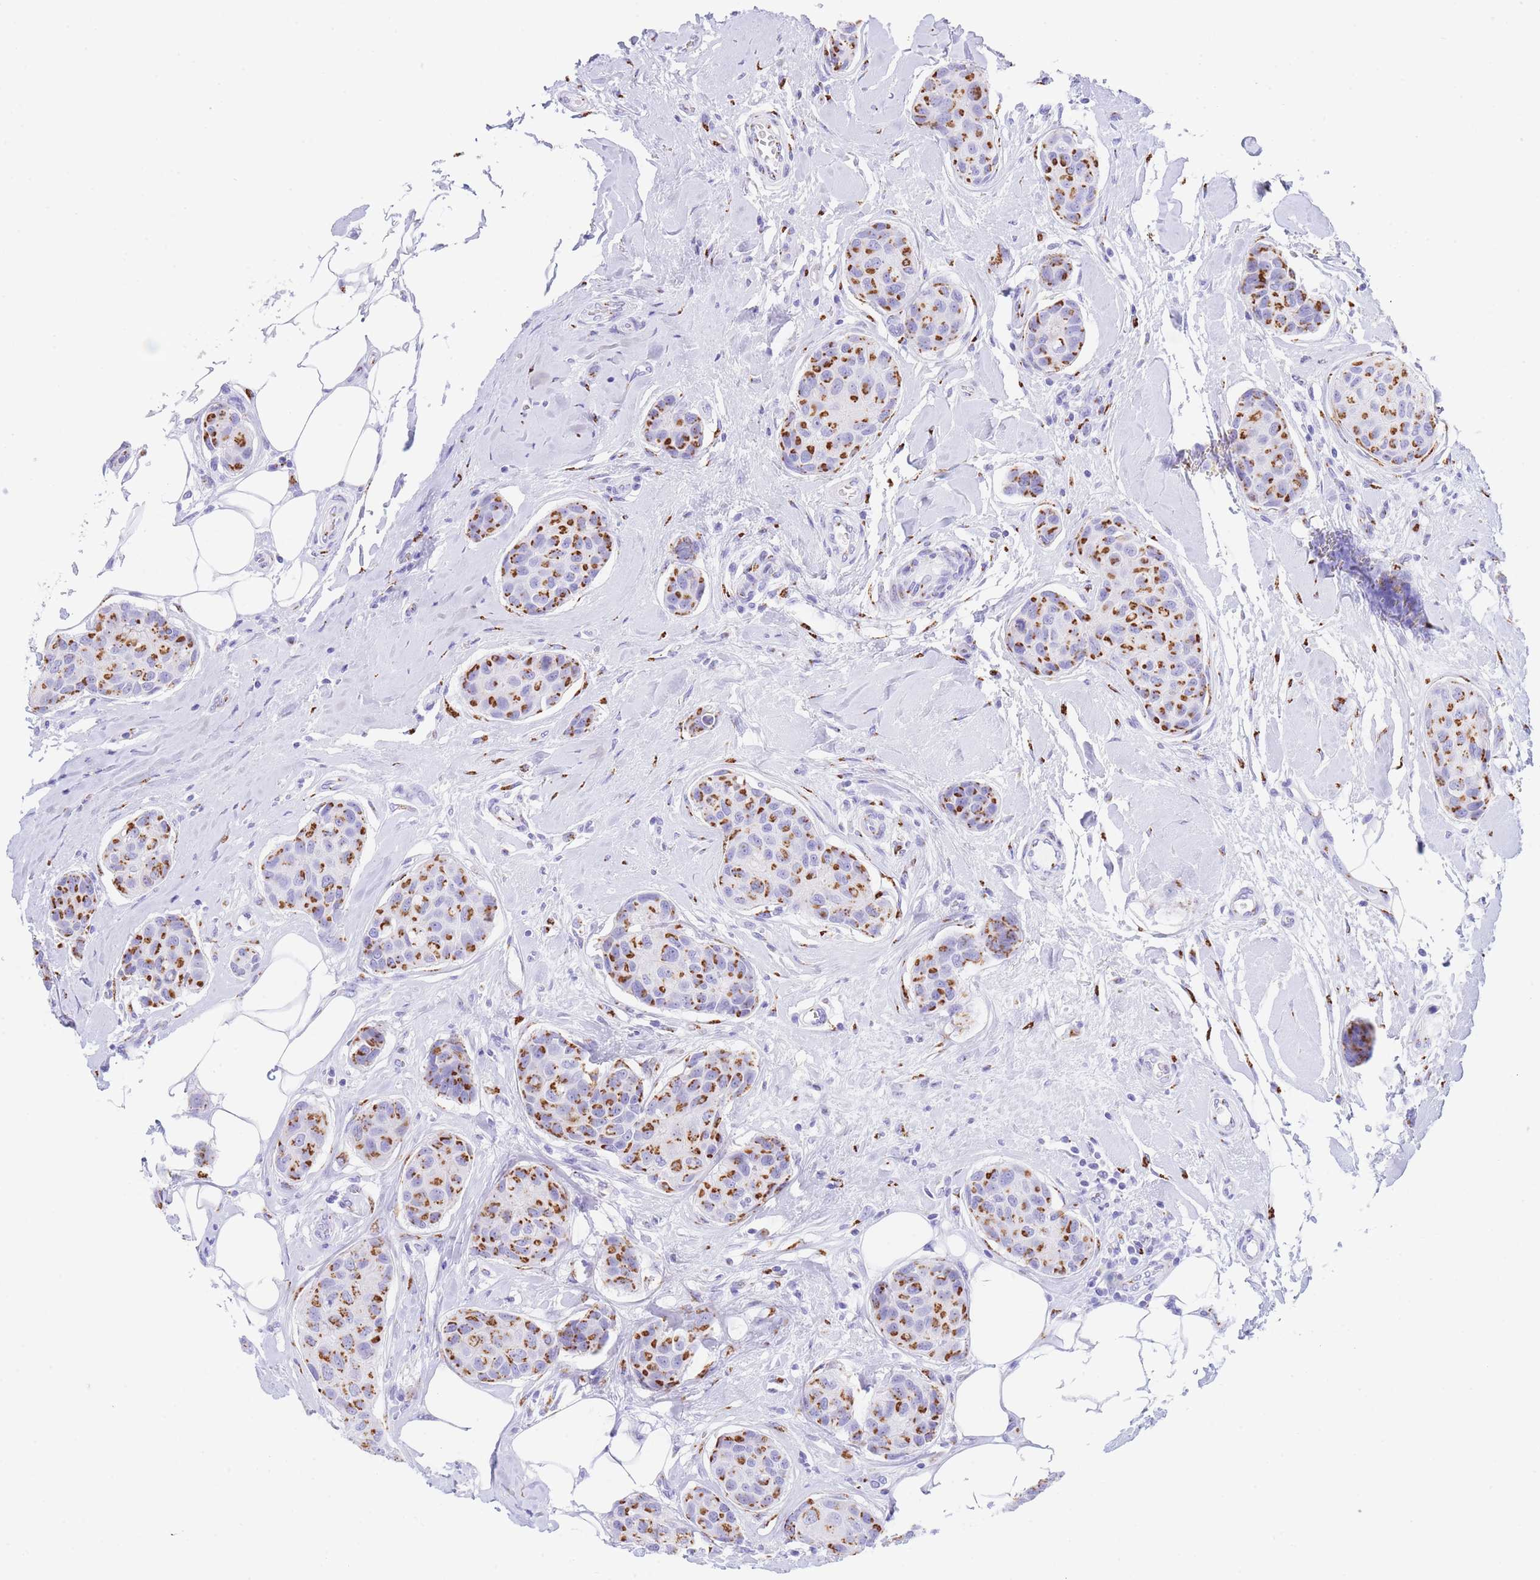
{"staining": {"intensity": "strong", "quantity": ">75%", "location": "cytoplasmic/membranous"}, "tissue": "breast cancer", "cell_type": "Tumor cells", "image_type": "cancer", "snomed": [{"axis": "morphology", "description": "Duct carcinoma"}, {"axis": "topography", "description": "Breast"}, {"axis": "topography", "description": "Lymph node"}], "caption": "Breast cancer stained with DAB immunohistochemistry exhibits high levels of strong cytoplasmic/membranous staining in approximately >75% of tumor cells.", "gene": "FAM3C", "patient": {"sex": "female", "age": 80}}